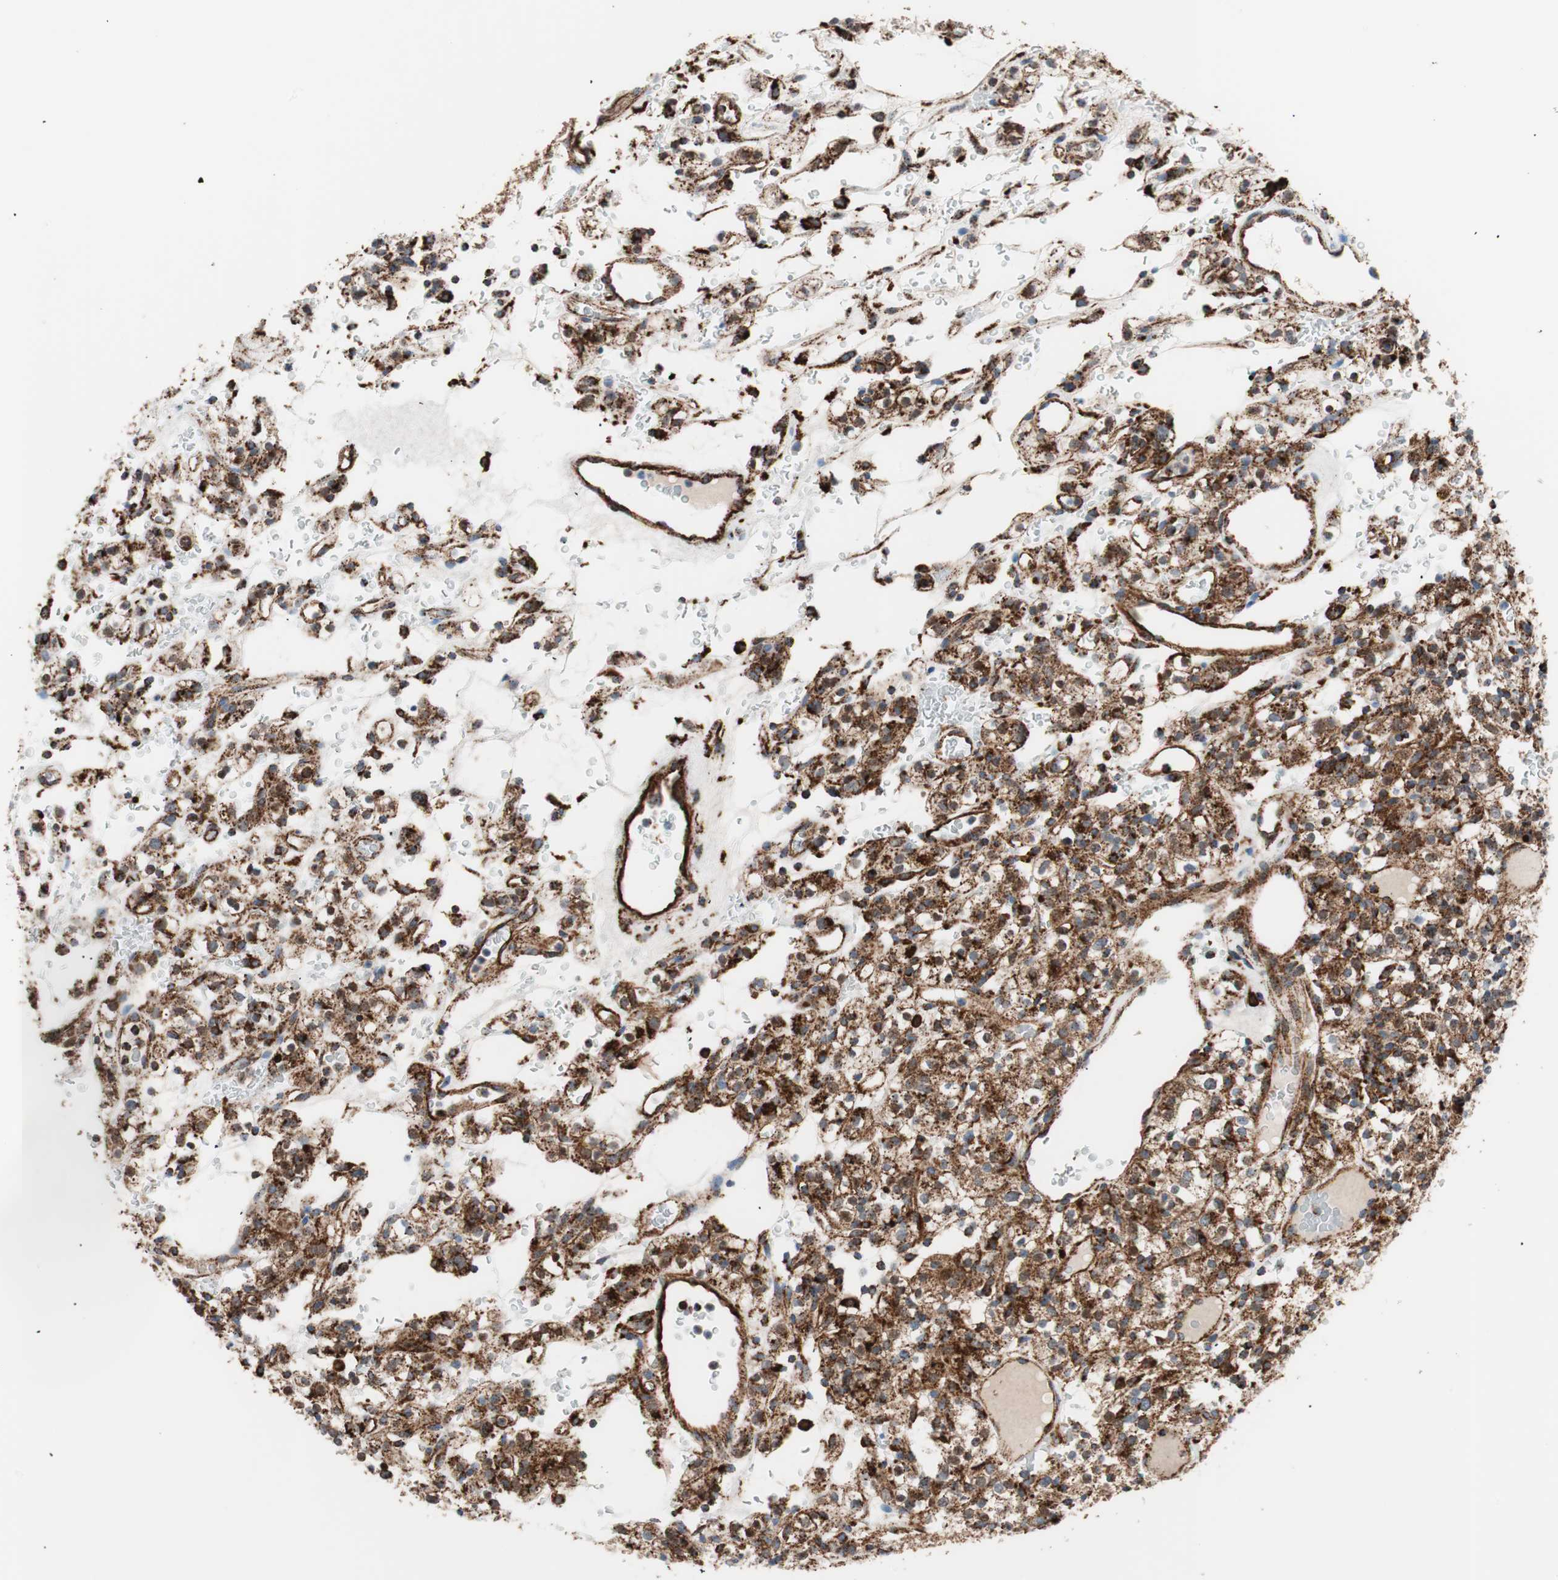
{"staining": {"intensity": "strong", "quantity": ">75%", "location": "cytoplasmic/membranous"}, "tissue": "renal cancer", "cell_type": "Tumor cells", "image_type": "cancer", "snomed": [{"axis": "morphology", "description": "Normal tissue, NOS"}, {"axis": "morphology", "description": "Adenocarcinoma, NOS"}, {"axis": "topography", "description": "Kidney"}], "caption": "The image displays immunohistochemical staining of renal cancer. There is strong cytoplasmic/membranous staining is seen in approximately >75% of tumor cells.", "gene": "LAMP1", "patient": {"sex": "female", "age": 72}}